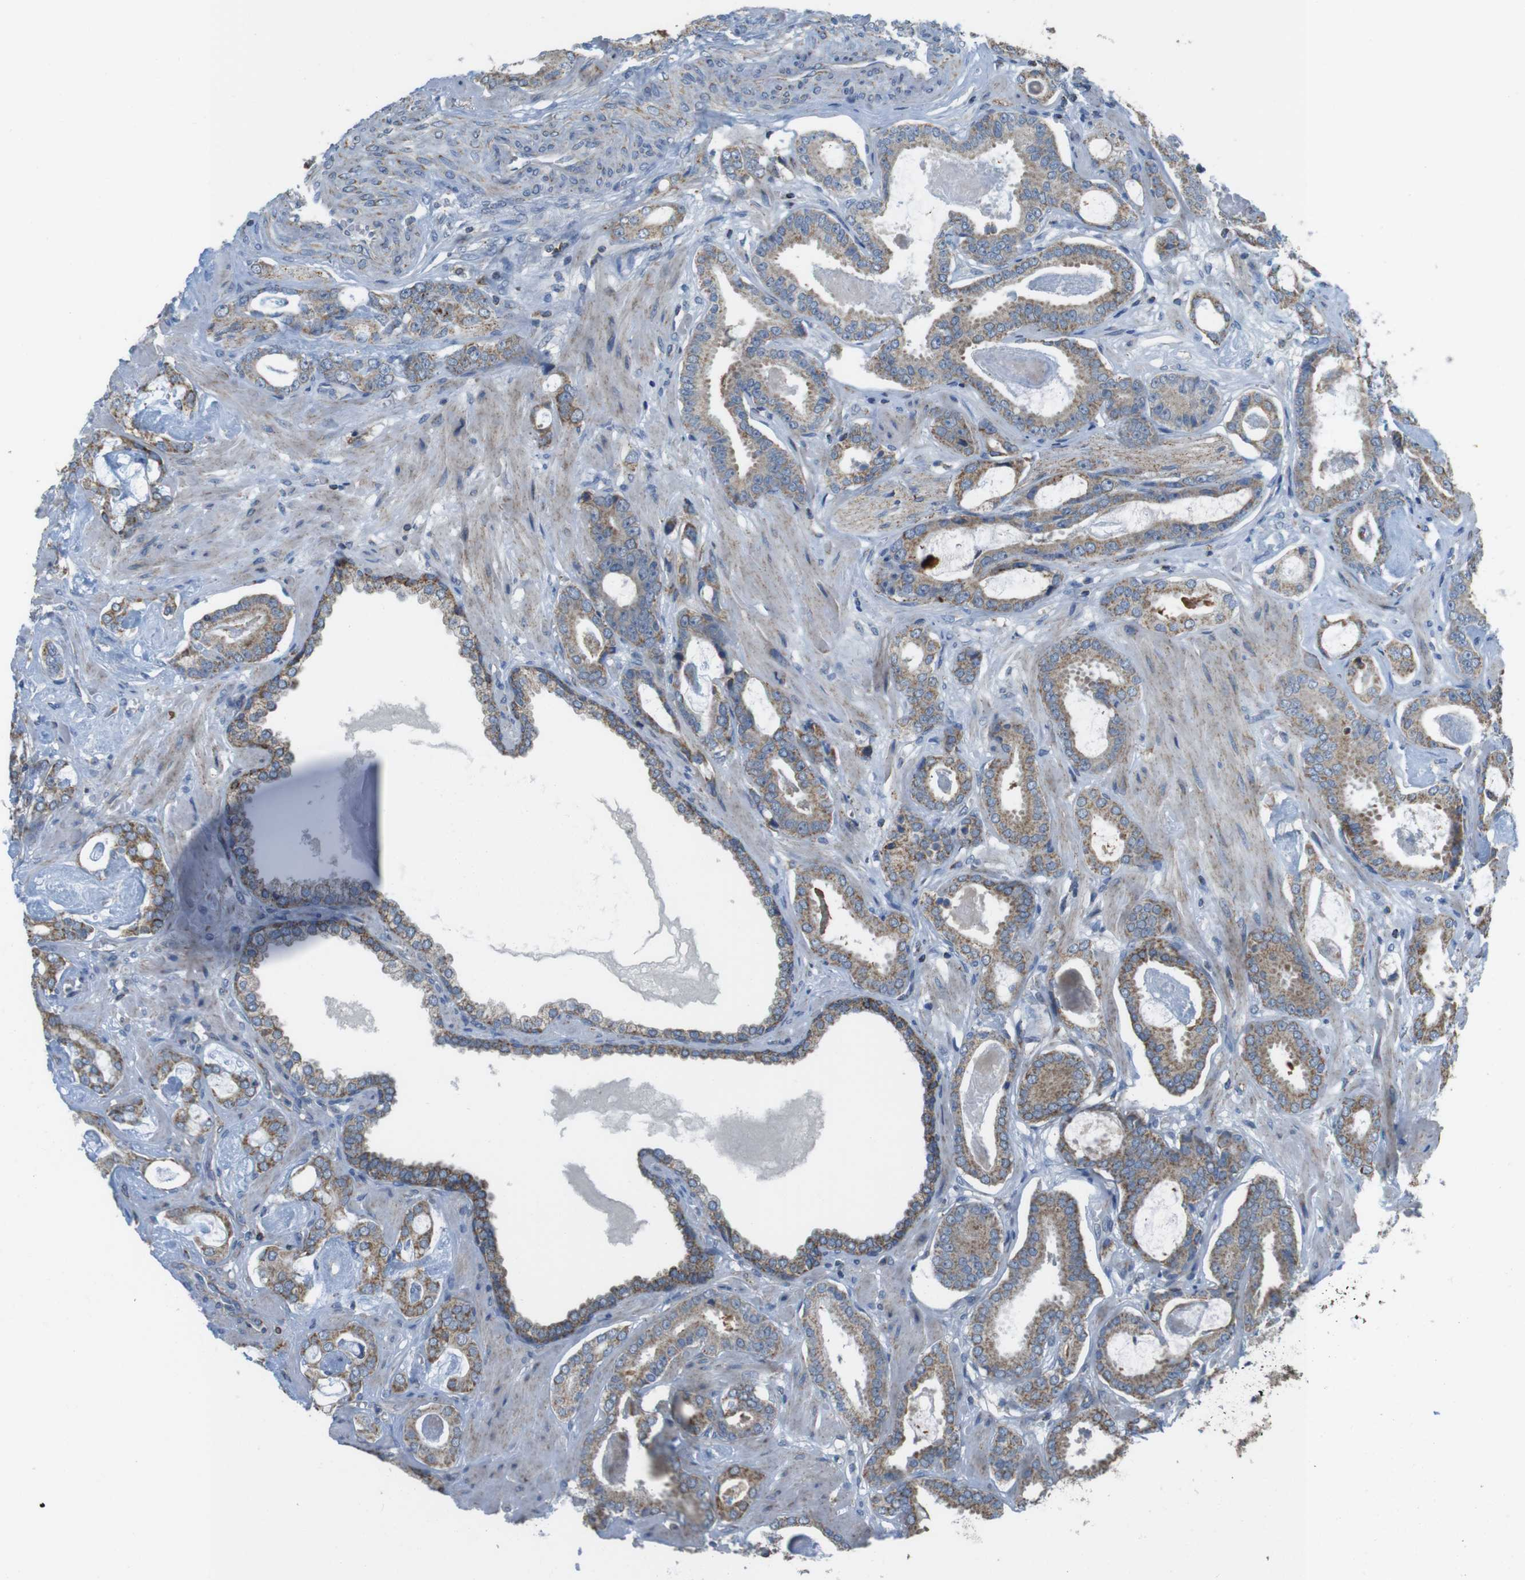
{"staining": {"intensity": "weak", "quantity": ">75%", "location": "cytoplasmic/membranous"}, "tissue": "prostate cancer", "cell_type": "Tumor cells", "image_type": "cancer", "snomed": [{"axis": "morphology", "description": "Adenocarcinoma, Low grade"}, {"axis": "topography", "description": "Prostate"}], "caption": "The photomicrograph demonstrates a brown stain indicating the presence of a protein in the cytoplasmic/membranous of tumor cells in prostate adenocarcinoma (low-grade).", "gene": "GRIK2", "patient": {"sex": "male", "age": 53}}